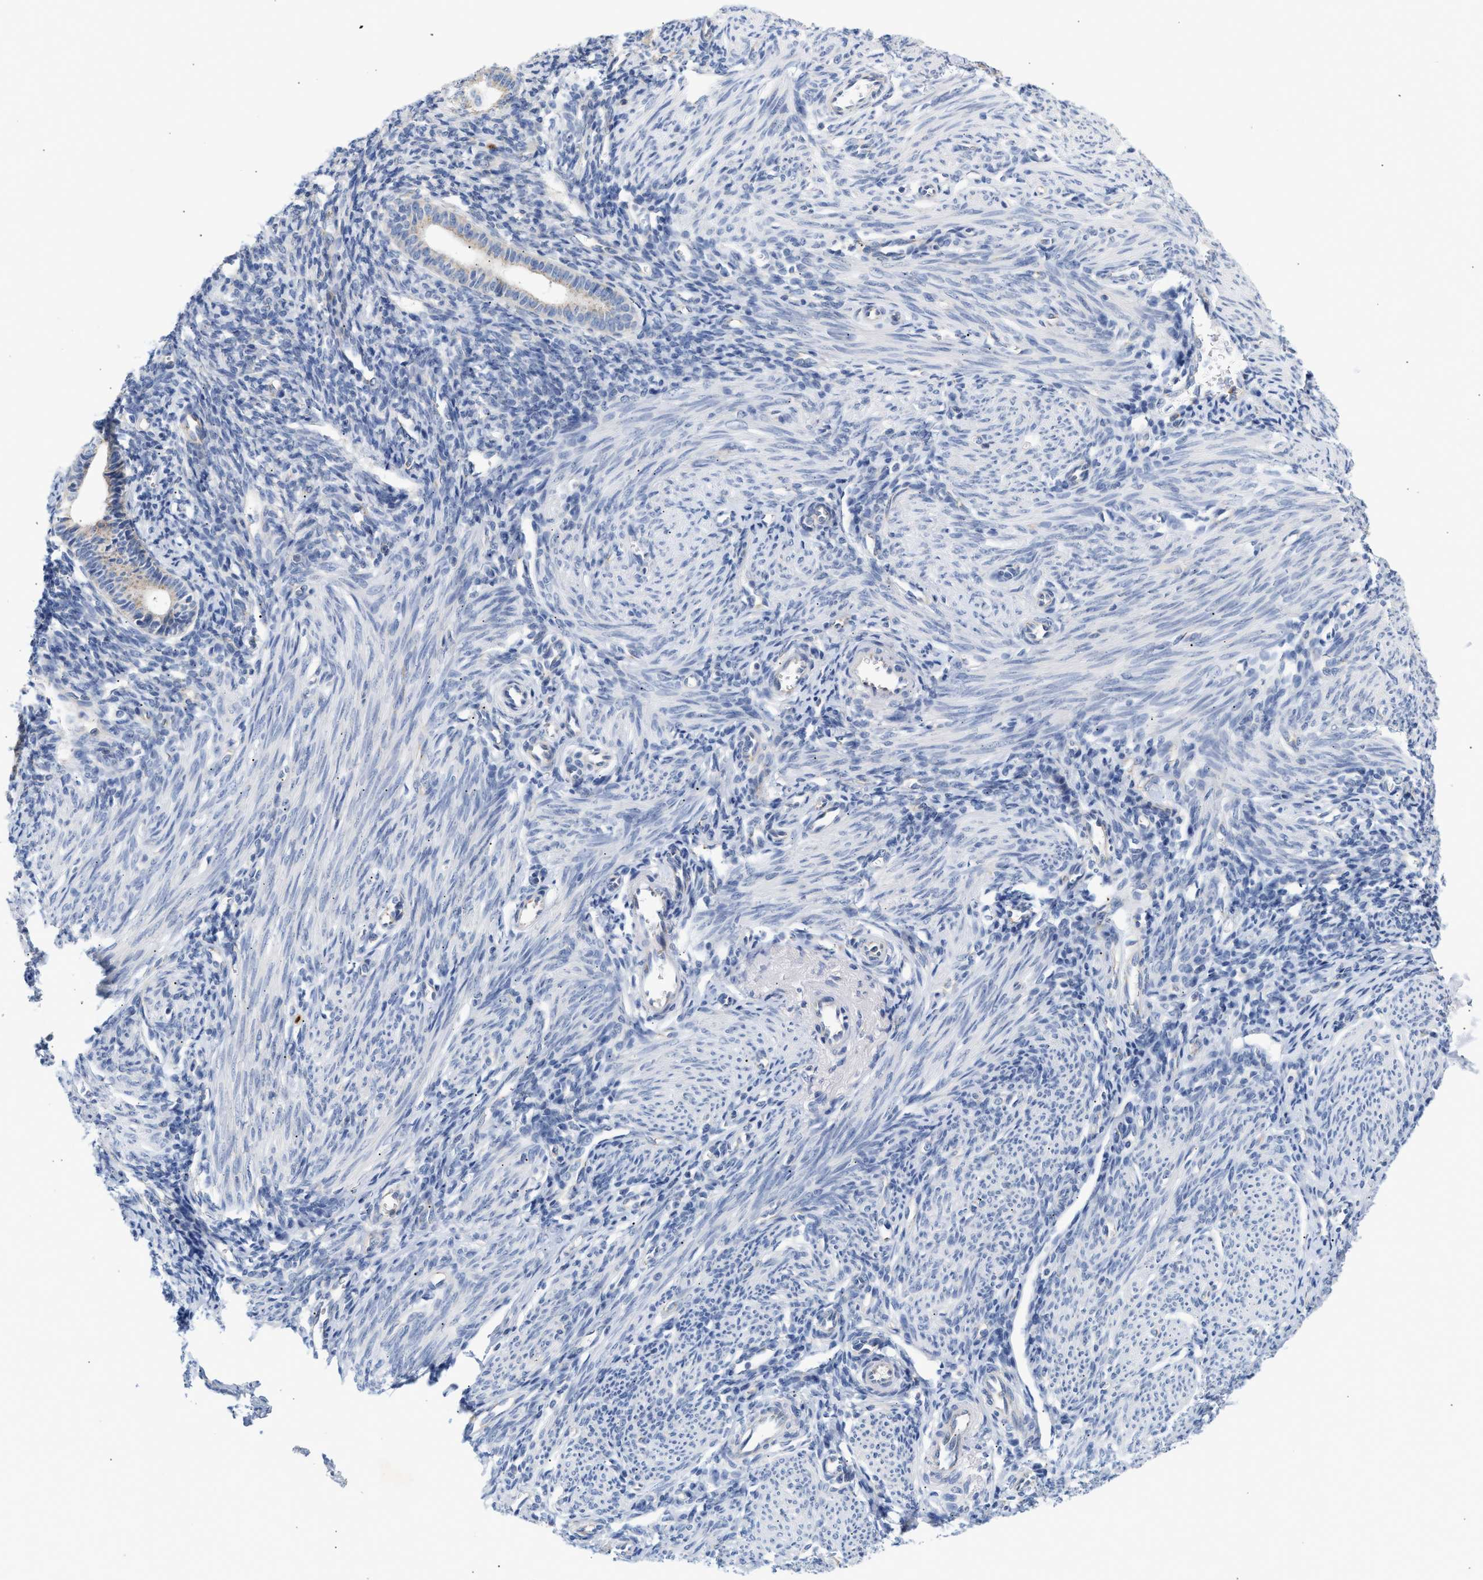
{"staining": {"intensity": "negative", "quantity": "none", "location": "none"}, "tissue": "endometrium", "cell_type": "Cells in endometrial stroma", "image_type": "normal", "snomed": [{"axis": "morphology", "description": "Normal tissue, NOS"}, {"axis": "morphology", "description": "Adenocarcinoma, NOS"}, {"axis": "topography", "description": "Endometrium"}], "caption": "A high-resolution histopathology image shows IHC staining of benign endometrium, which exhibits no significant positivity in cells in endometrial stroma. (Brightfield microscopy of DAB (3,3'-diaminobenzidine) immunohistochemistry at high magnification).", "gene": "TRIM50", "patient": {"sex": "female", "age": 57}}